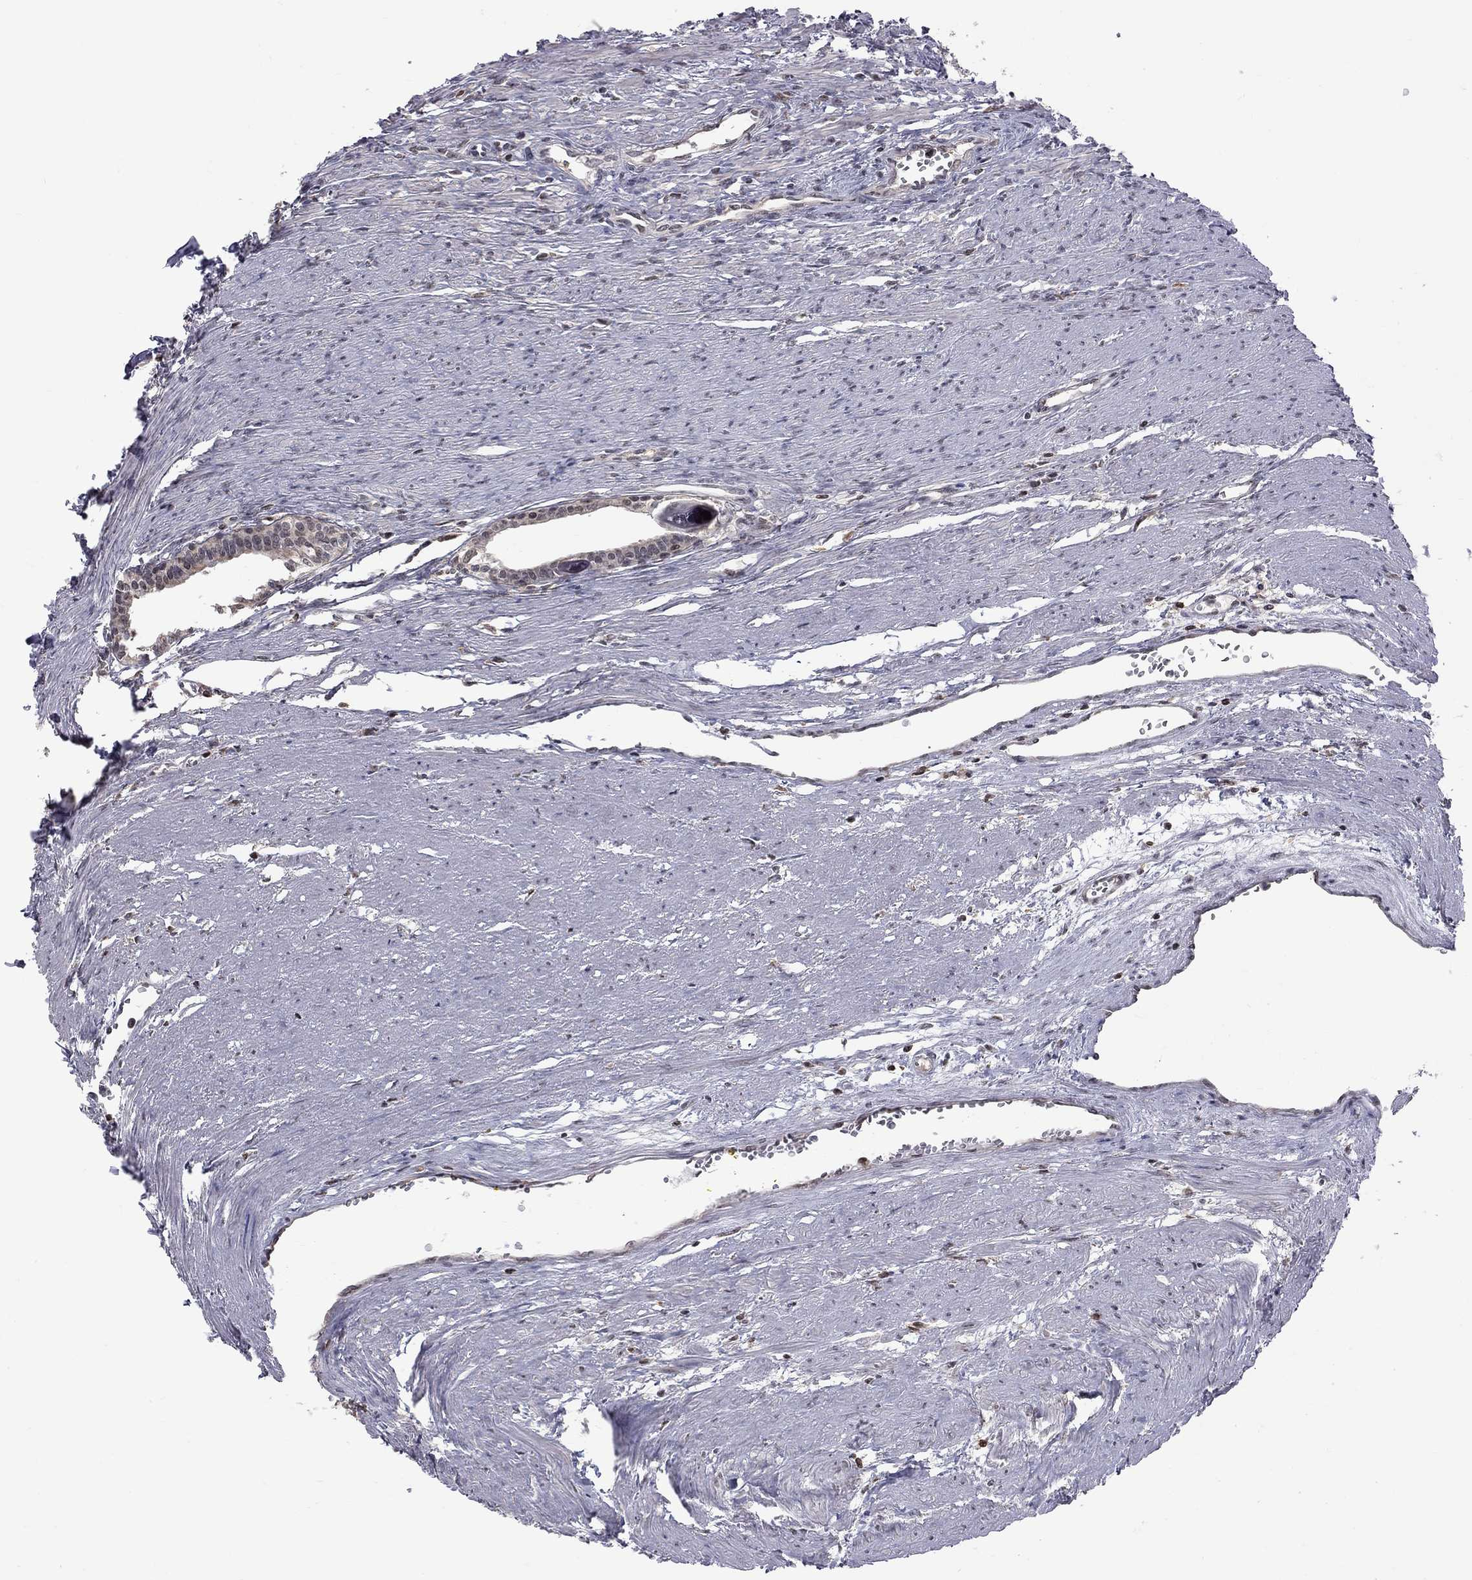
{"staining": {"intensity": "weak", "quantity": "<25%", "location": "nuclear"}, "tissue": "prostate", "cell_type": "Glandular cells", "image_type": "normal", "snomed": [{"axis": "morphology", "description": "Normal tissue, NOS"}, {"axis": "topography", "description": "Prostate"}], "caption": "Prostate was stained to show a protein in brown. There is no significant staining in glandular cells.", "gene": "RFWD3", "patient": {"sex": "male", "age": 60}}